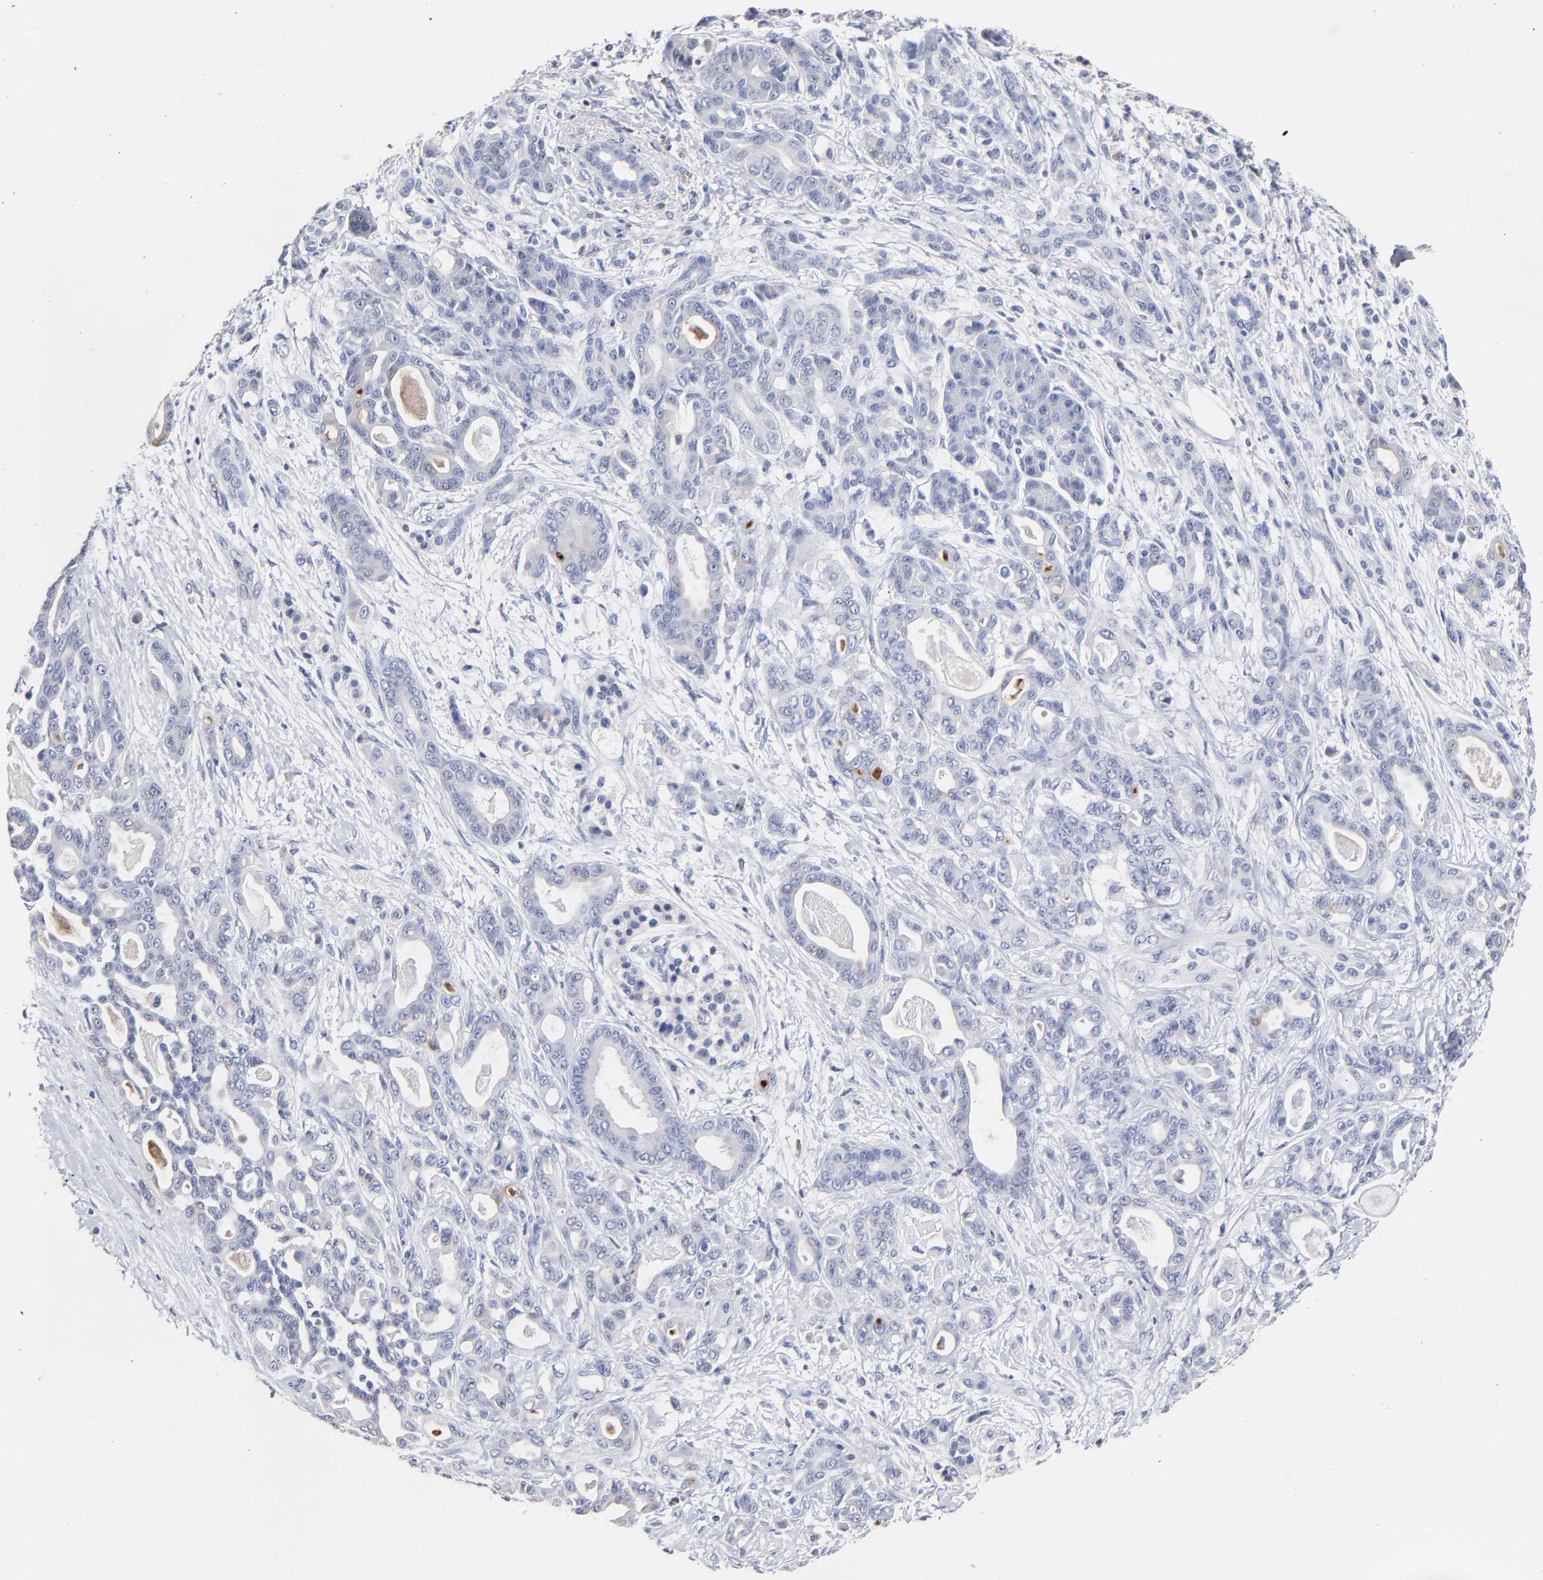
{"staining": {"intensity": "negative", "quantity": "none", "location": "none"}, "tissue": "pancreatic cancer", "cell_type": "Tumor cells", "image_type": "cancer", "snomed": [{"axis": "morphology", "description": "Adenocarcinoma, NOS"}, {"axis": "topography", "description": "Pancreas"}], "caption": "This is an IHC photomicrograph of pancreatic cancer (adenocarcinoma). There is no expression in tumor cells.", "gene": "TRAT1", "patient": {"sex": "male", "age": 63}}